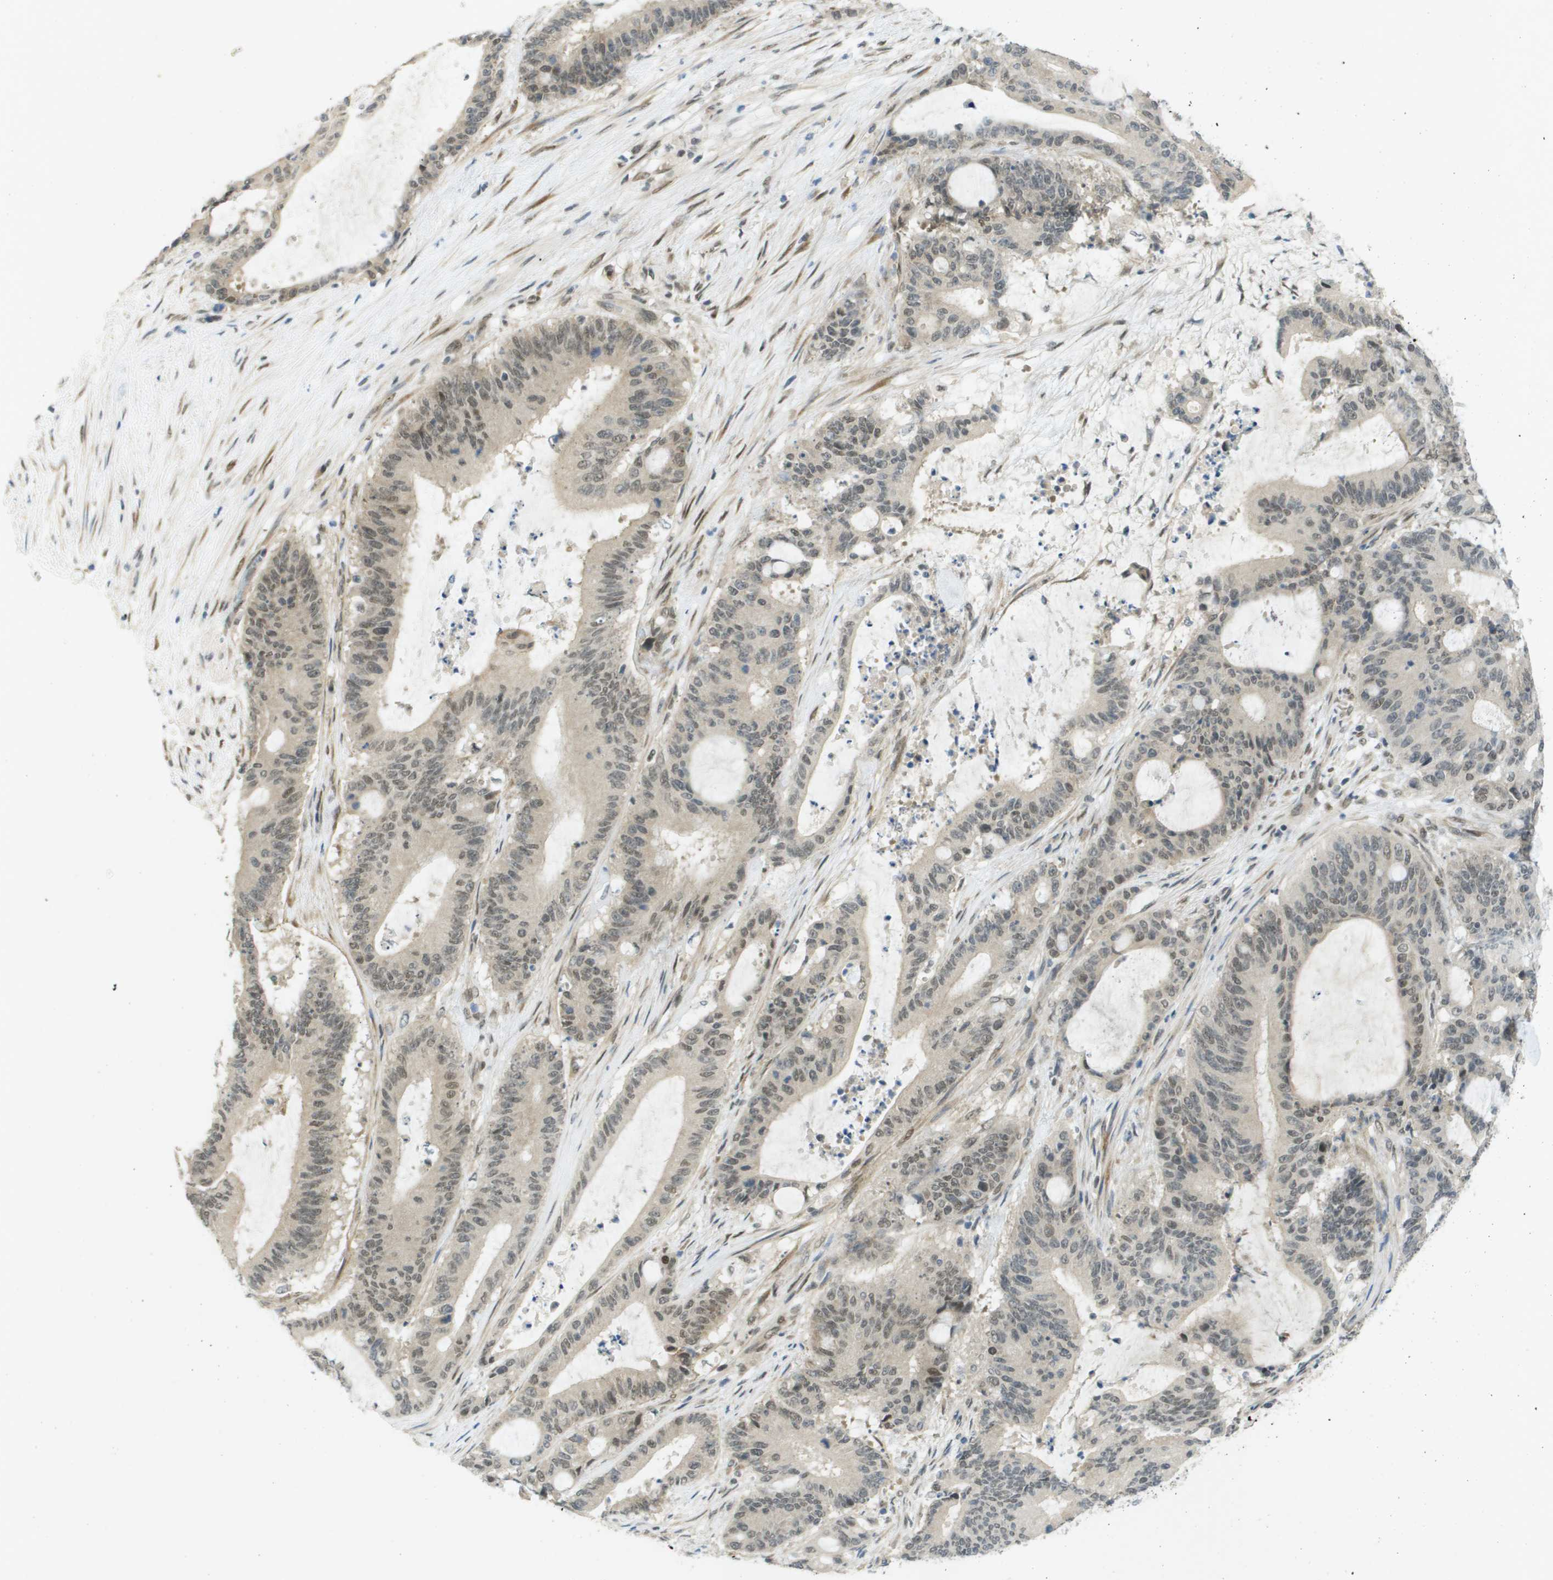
{"staining": {"intensity": "weak", "quantity": "25%-75%", "location": "nuclear"}, "tissue": "liver cancer", "cell_type": "Tumor cells", "image_type": "cancer", "snomed": [{"axis": "morphology", "description": "Cholangiocarcinoma"}, {"axis": "topography", "description": "Liver"}], "caption": "Protein analysis of liver cancer (cholangiocarcinoma) tissue demonstrates weak nuclear staining in about 25%-75% of tumor cells.", "gene": "ARID1B", "patient": {"sex": "female", "age": 73}}